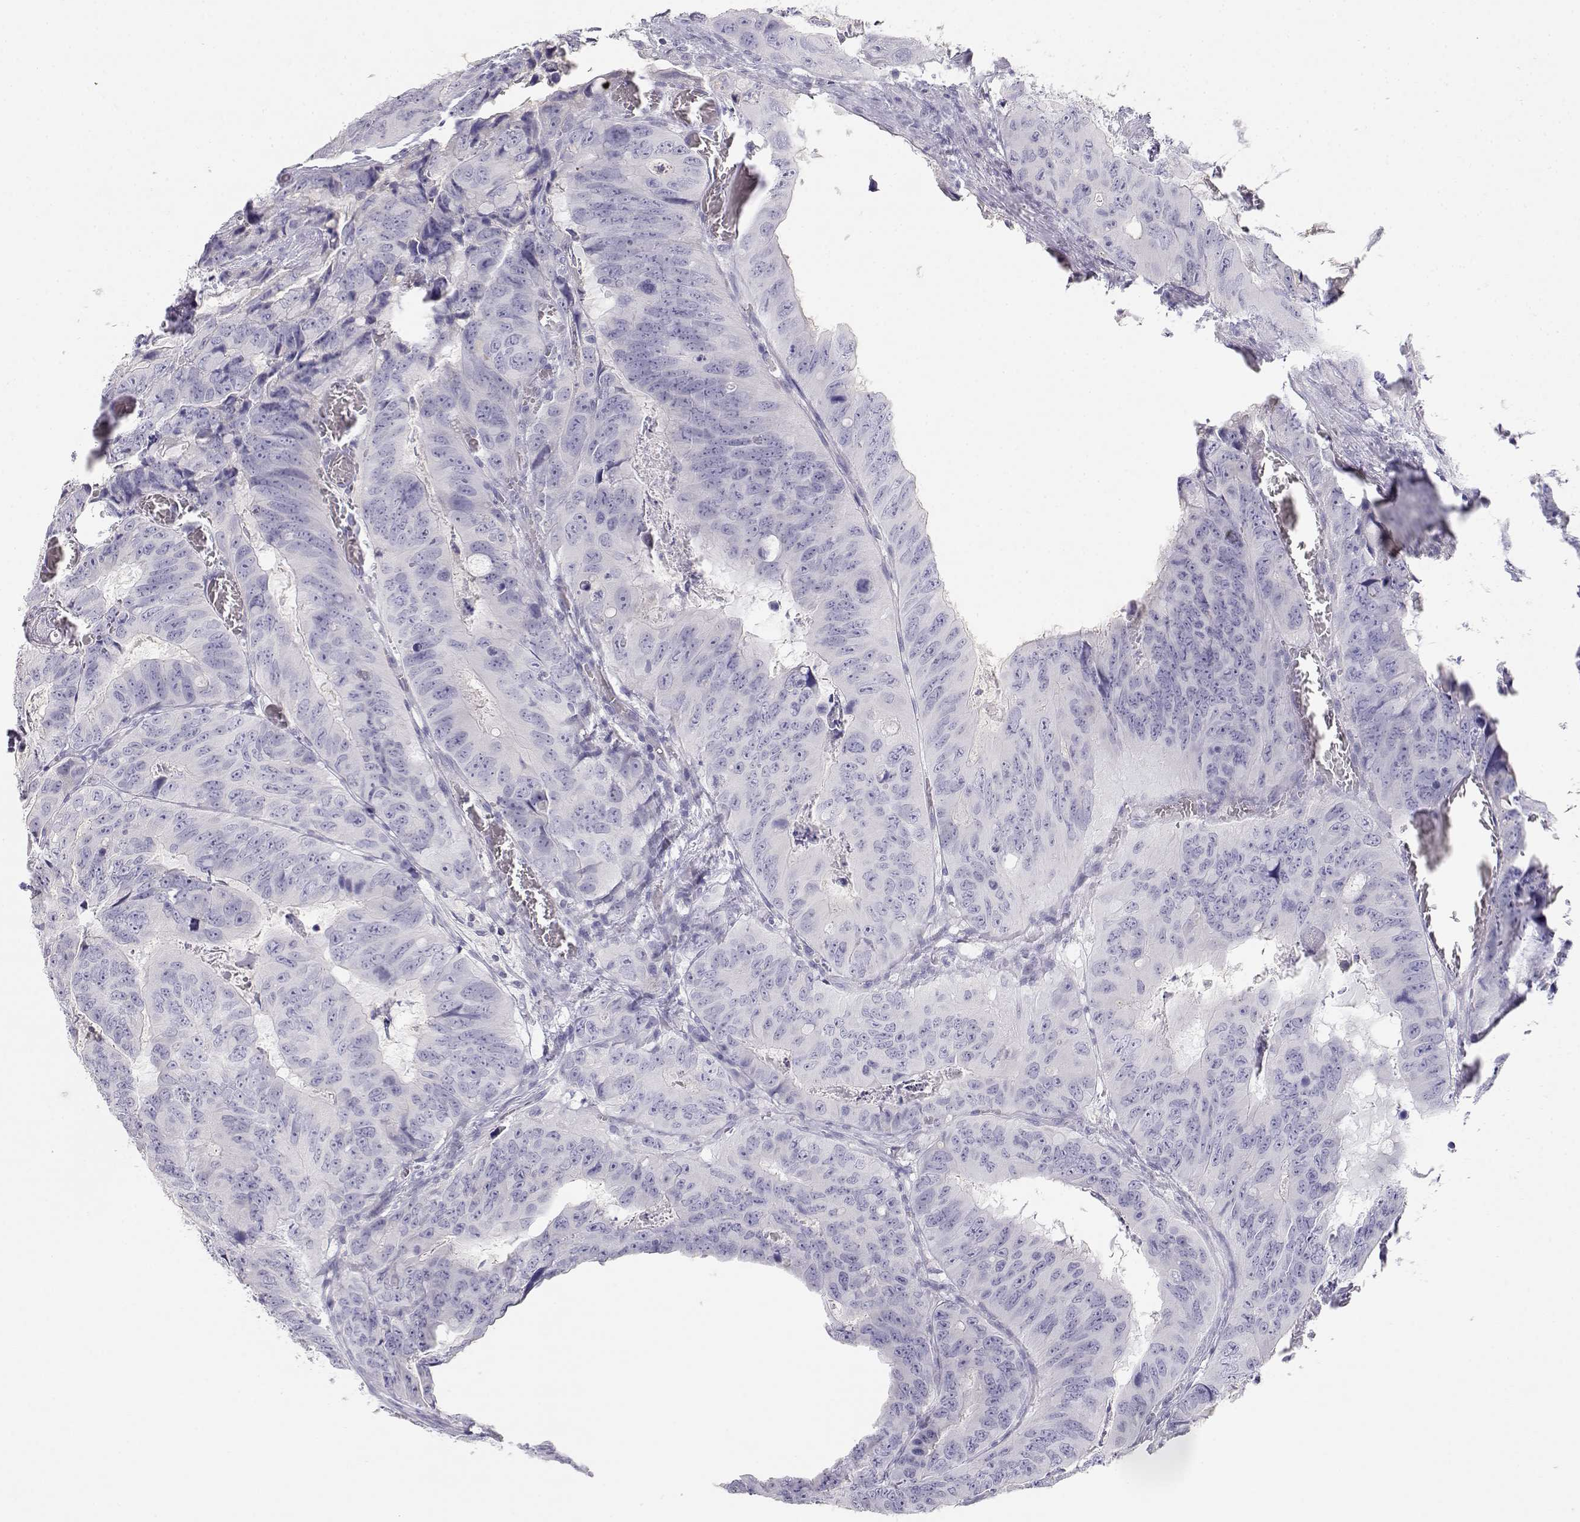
{"staining": {"intensity": "negative", "quantity": "none", "location": "none"}, "tissue": "colorectal cancer", "cell_type": "Tumor cells", "image_type": "cancer", "snomed": [{"axis": "morphology", "description": "Adenocarcinoma, NOS"}, {"axis": "topography", "description": "Colon"}], "caption": "Tumor cells show no significant expression in colorectal adenocarcinoma.", "gene": "GPR174", "patient": {"sex": "male", "age": 79}}